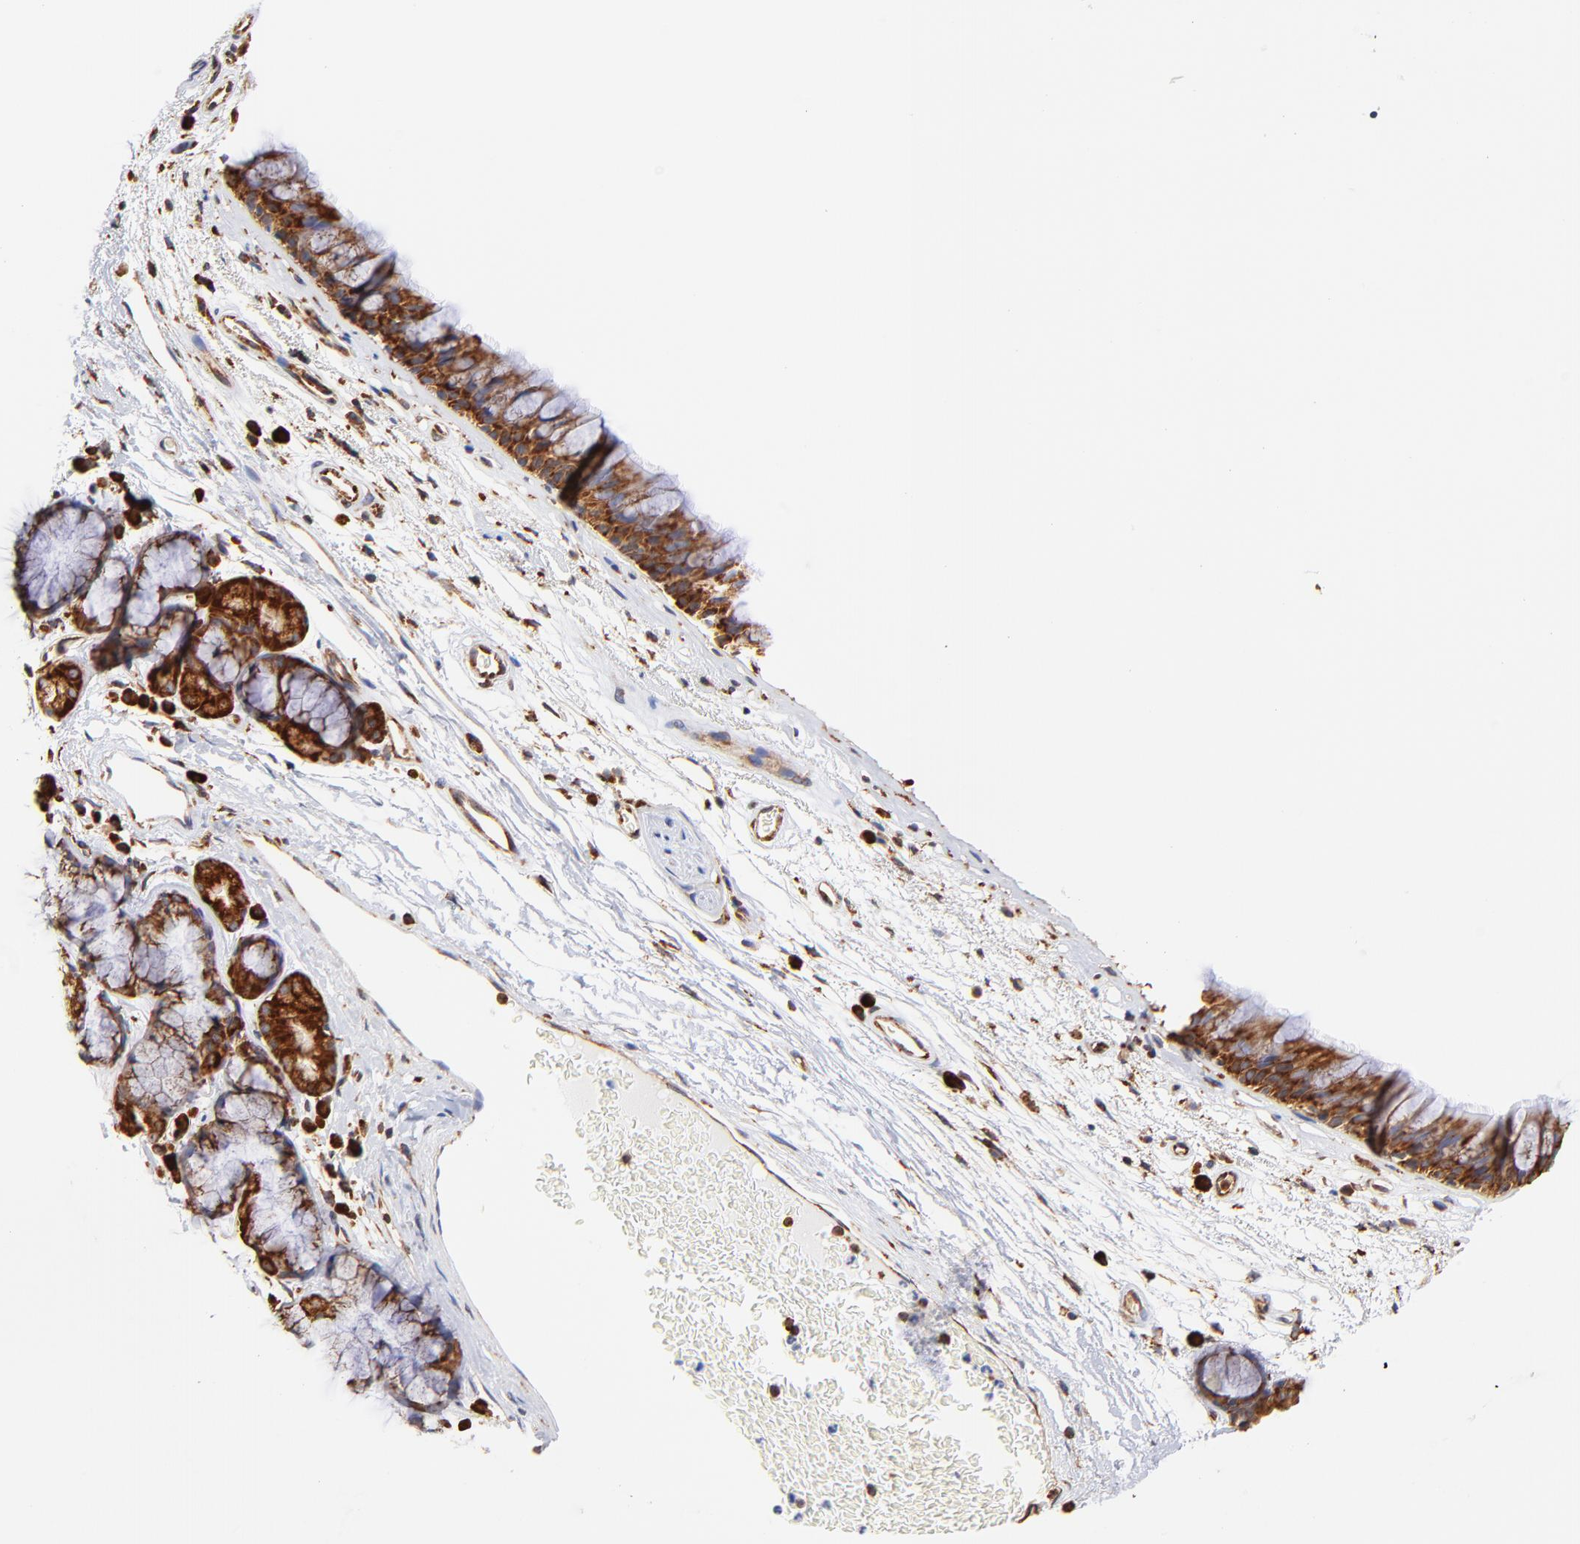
{"staining": {"intensity": "strong", "quantity": ">75%", "location": "cytoplasmic/membranous"}, "tissue": "bronchus", "cell_type": "Respiratory epithelial cells", "image_type": "normal", "snomed": [{"axis": "morphology", "description": "Normal tissue, NOS"}, {"axis": "morphology", "description": "Adenocarcinoma, NOS"}, {"axis": "topography", "description": "Bronchus"}, {"axis": "topography", "description": "Lung"}], "caption": "Respiratory epithelial cells exhibit high levels of strong cytoplasmic/membranous expression in about >75% of cells in normal bronchus.", "gene": "RPL27", "patient": {"sex": "female", "age": 54}}